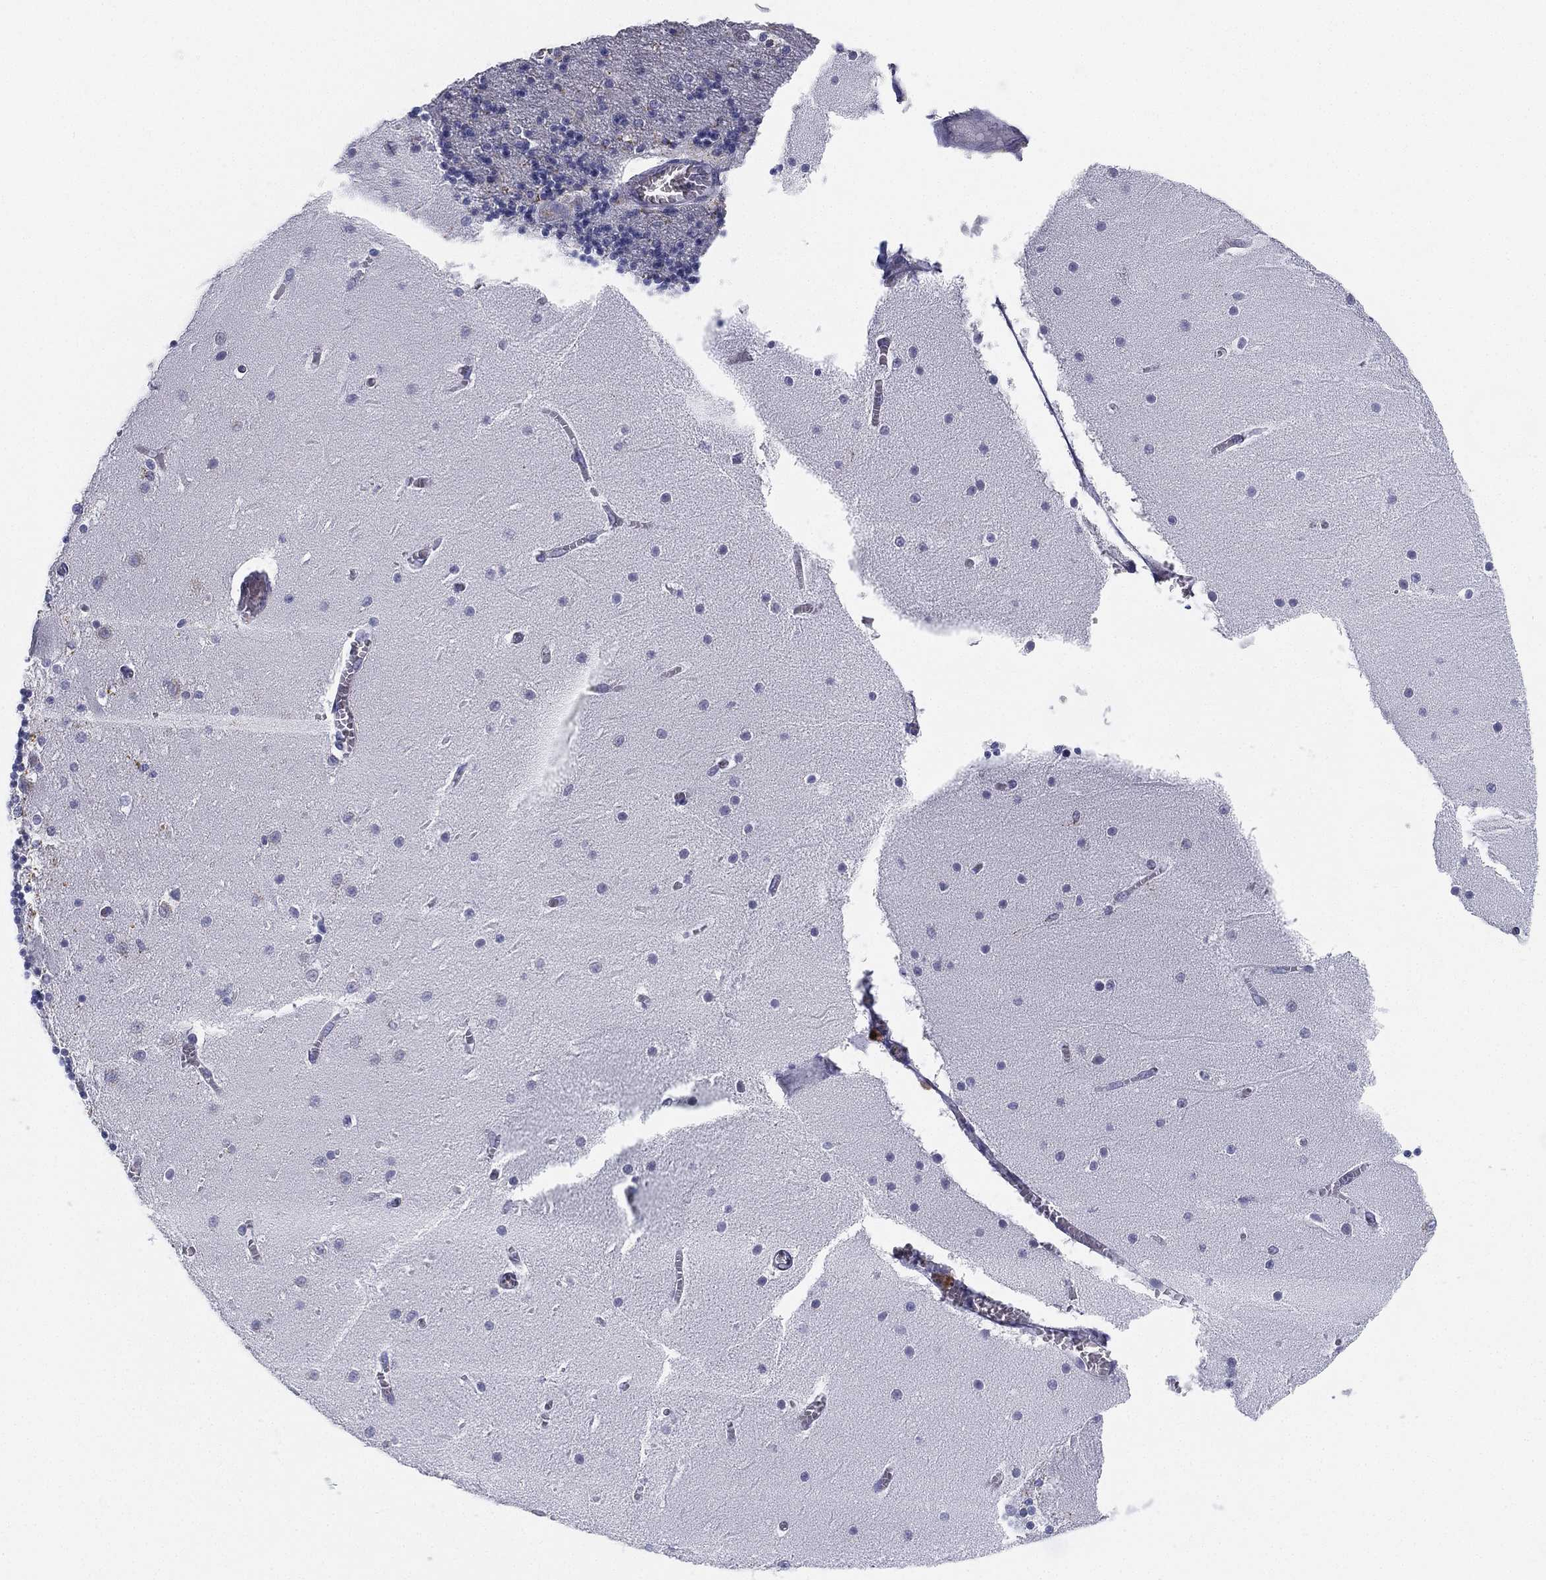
{"staining": {"intensity": "negative", "quantity": "none", "location": "none"}, "tissue": "cerebellum", "cell_type": "Cells in granular layer", "image_type": "normal", "snomed": [{"axis": "morphology", "description": "Normal tissue, NOS"}, {"axis": "topography", "description": "Cerebellum"}], "caption": "The photomicrograph demonstrates no significant expression in cells in granular layer of cerebellum.", "gene": "NPC2", "patient": {"sex": "female", "age": 28}}